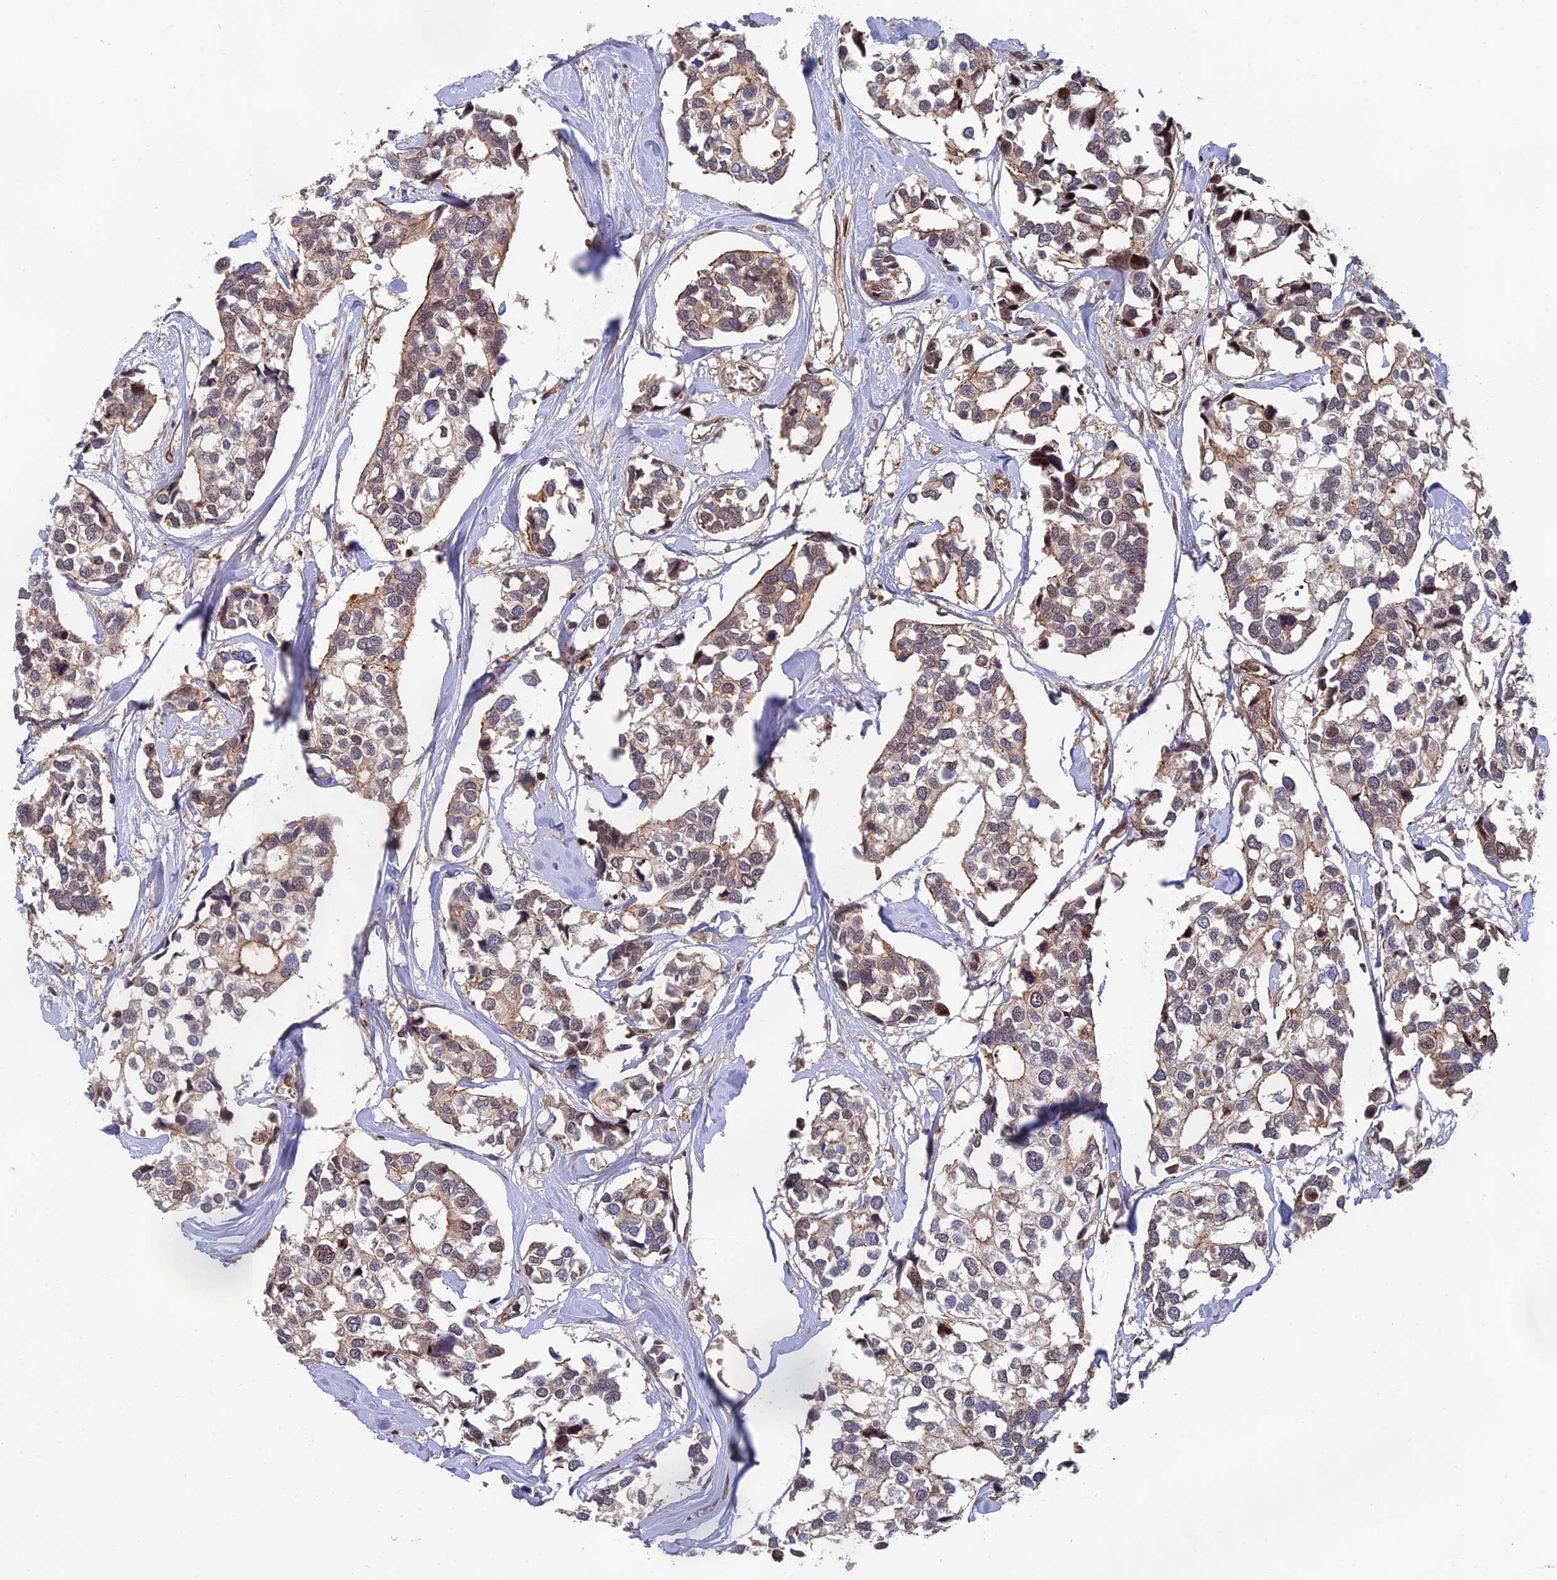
{"staining": {"intensity": "moderate", "quantity": "25%-75%", "location": "cytoplasmic/membranous"}, "tissue": "breast cancer", "cell_type": "Tumor cells", "image_type": "cancer", "snomed": [{"axis": "morphology", "description": "Duct carcinoma"}, {"axis": "topography", "description": "Breast"}], "caption": "Immunohistochemical staining of breast intraductal carcinoma reveals medium levels of moderate cytoplasmic/membranous protein positivity in approximately 25%-75% of tumor cells. Nuclei are stained in blue.", "gene": "OSBPL1A", "patient": {"sex": "female", "age": 83}}